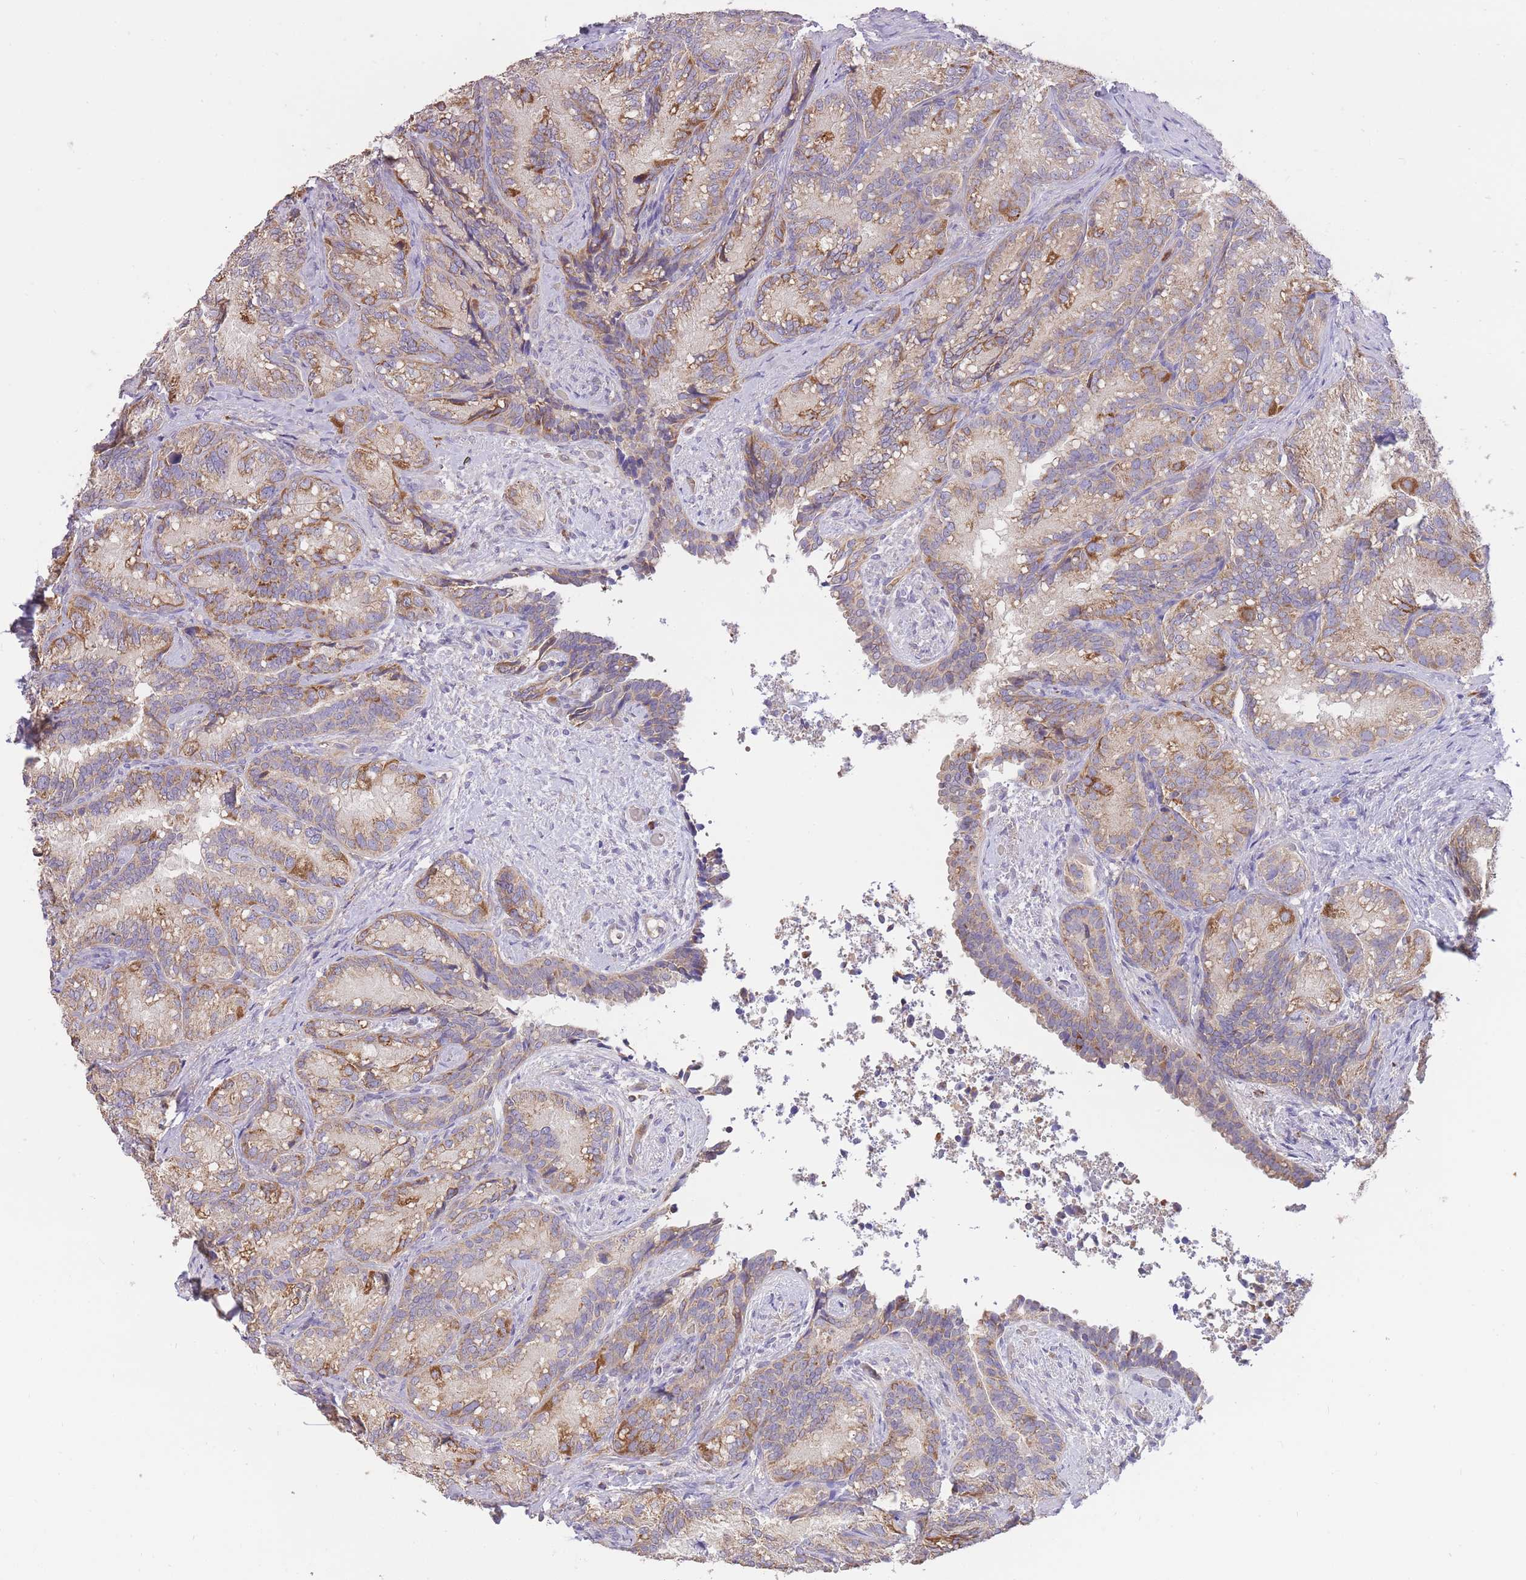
{"staining": {"intensity": "moderate", "quantity": ">75%", "location": "cytoplasmic/membranous"}, "tissue": "seminal vesicle", "cell_type": "Glandular cells", "image_type": "normal", "snomed": [{"axis": "morphology", "description": "Normal tissue, NOS"}, {"axis": "topography", "description": "Seminal veicle"}], "caption": "Seminal vesicle was stained to show a protein in brown. There is medium levels of moderate cytoplasmic/membranous positivity in approximately >75% of glandular cells. (Stains: DAB (3,3'-diaminobenzidine) in brown, nuclei in blue, Microscopy: brightfield microscopy at high magnification).", "gene": "PREP", "patient": {"sex": "male", "age": 58}}